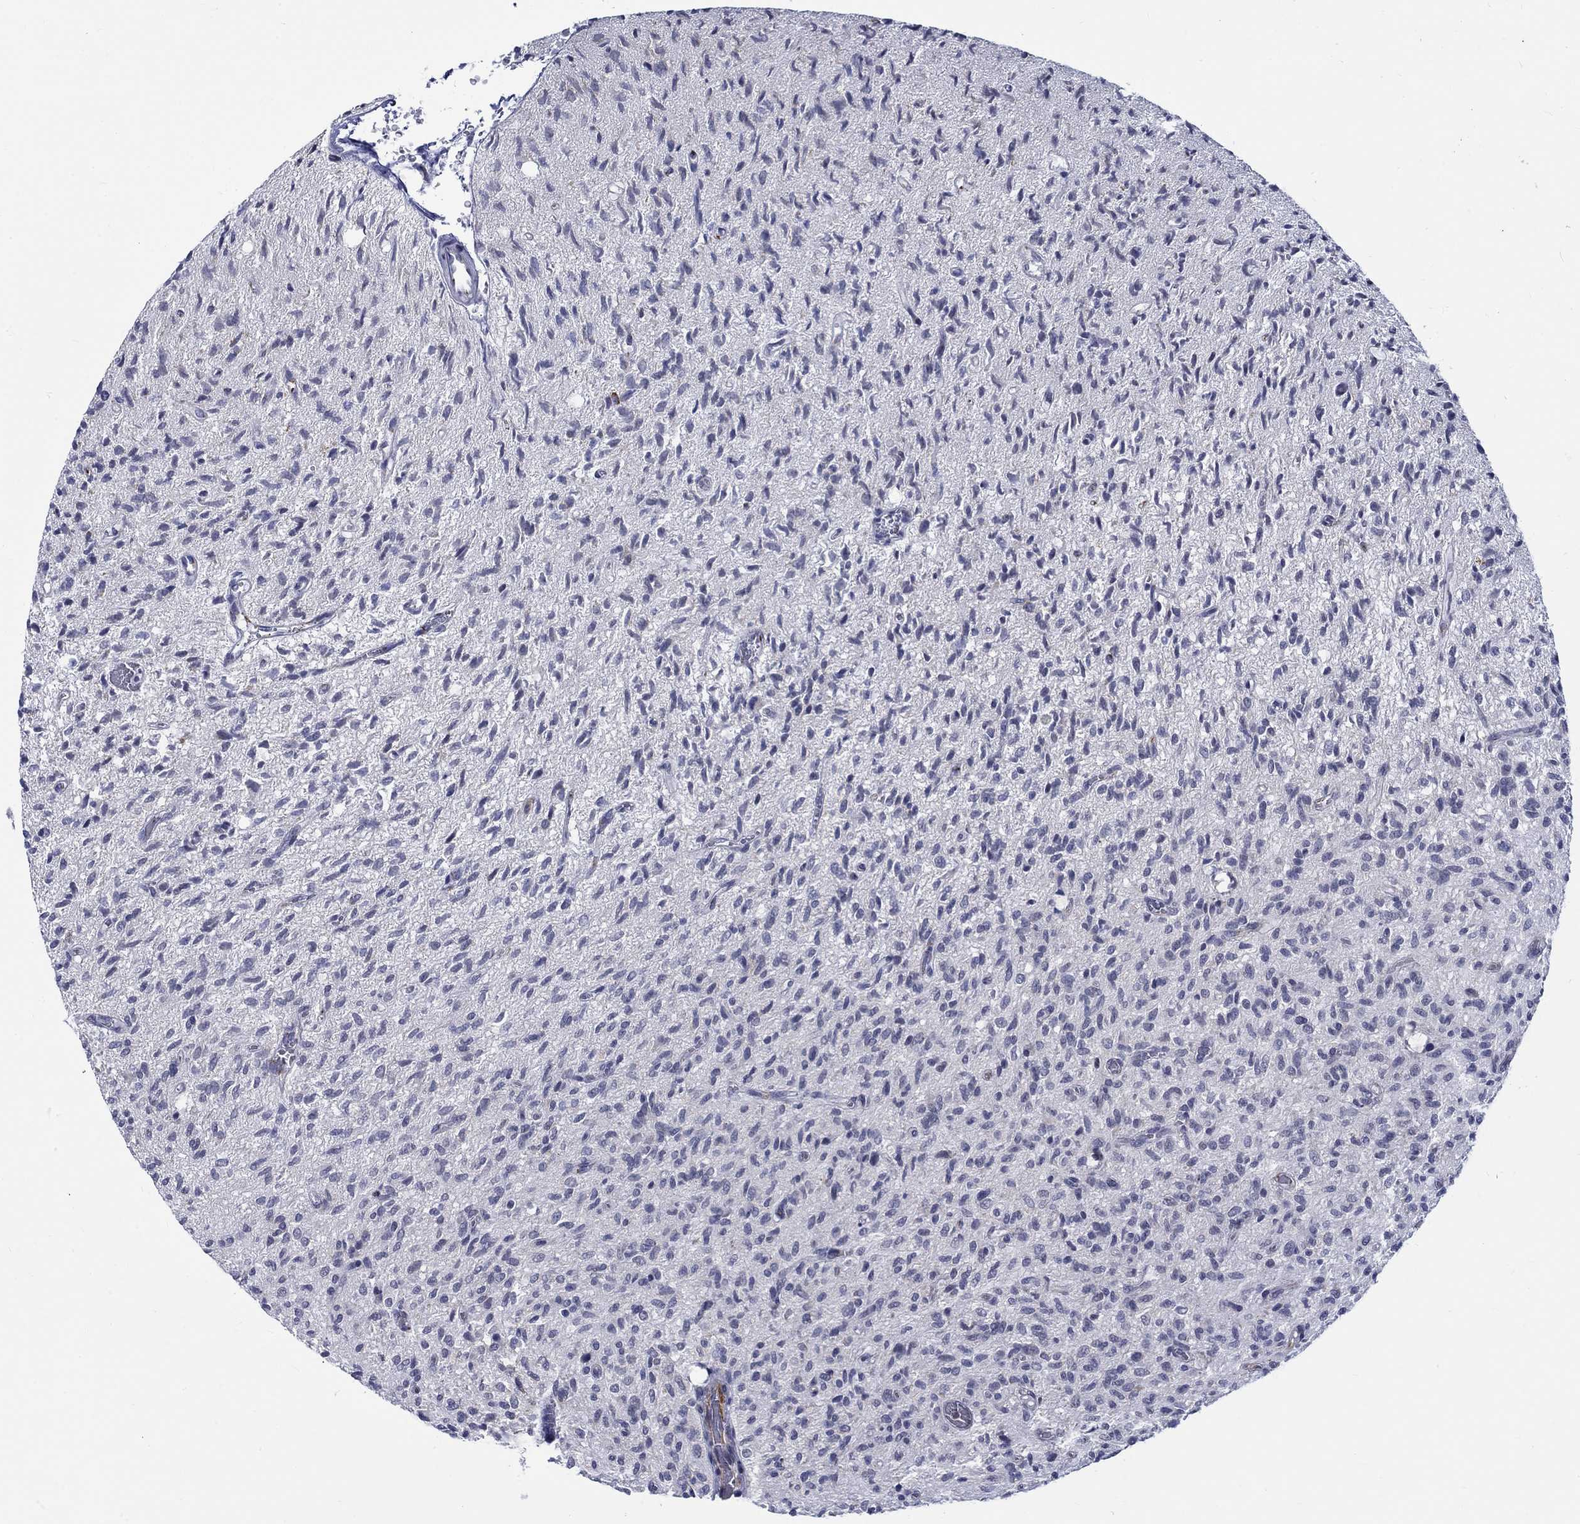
{"staining": {"intensity": "negative", "quantity": "none", "location": "none"}, "tissue": "glioma", "cell_type": "Tumor cells", "image_type": "cancer", "snomed": [{"axis": "morphology", "description": "Glioma, malignant, High grade"}, {"axis": "topography", "description": "Brain"}], "caption": "Tumor cells show no significant expression in glioma. (DAB immunohistochemistry, high magnification).", "gene": "ST6GALNAC1", "patient": {"sex": "male", "age": 64}}